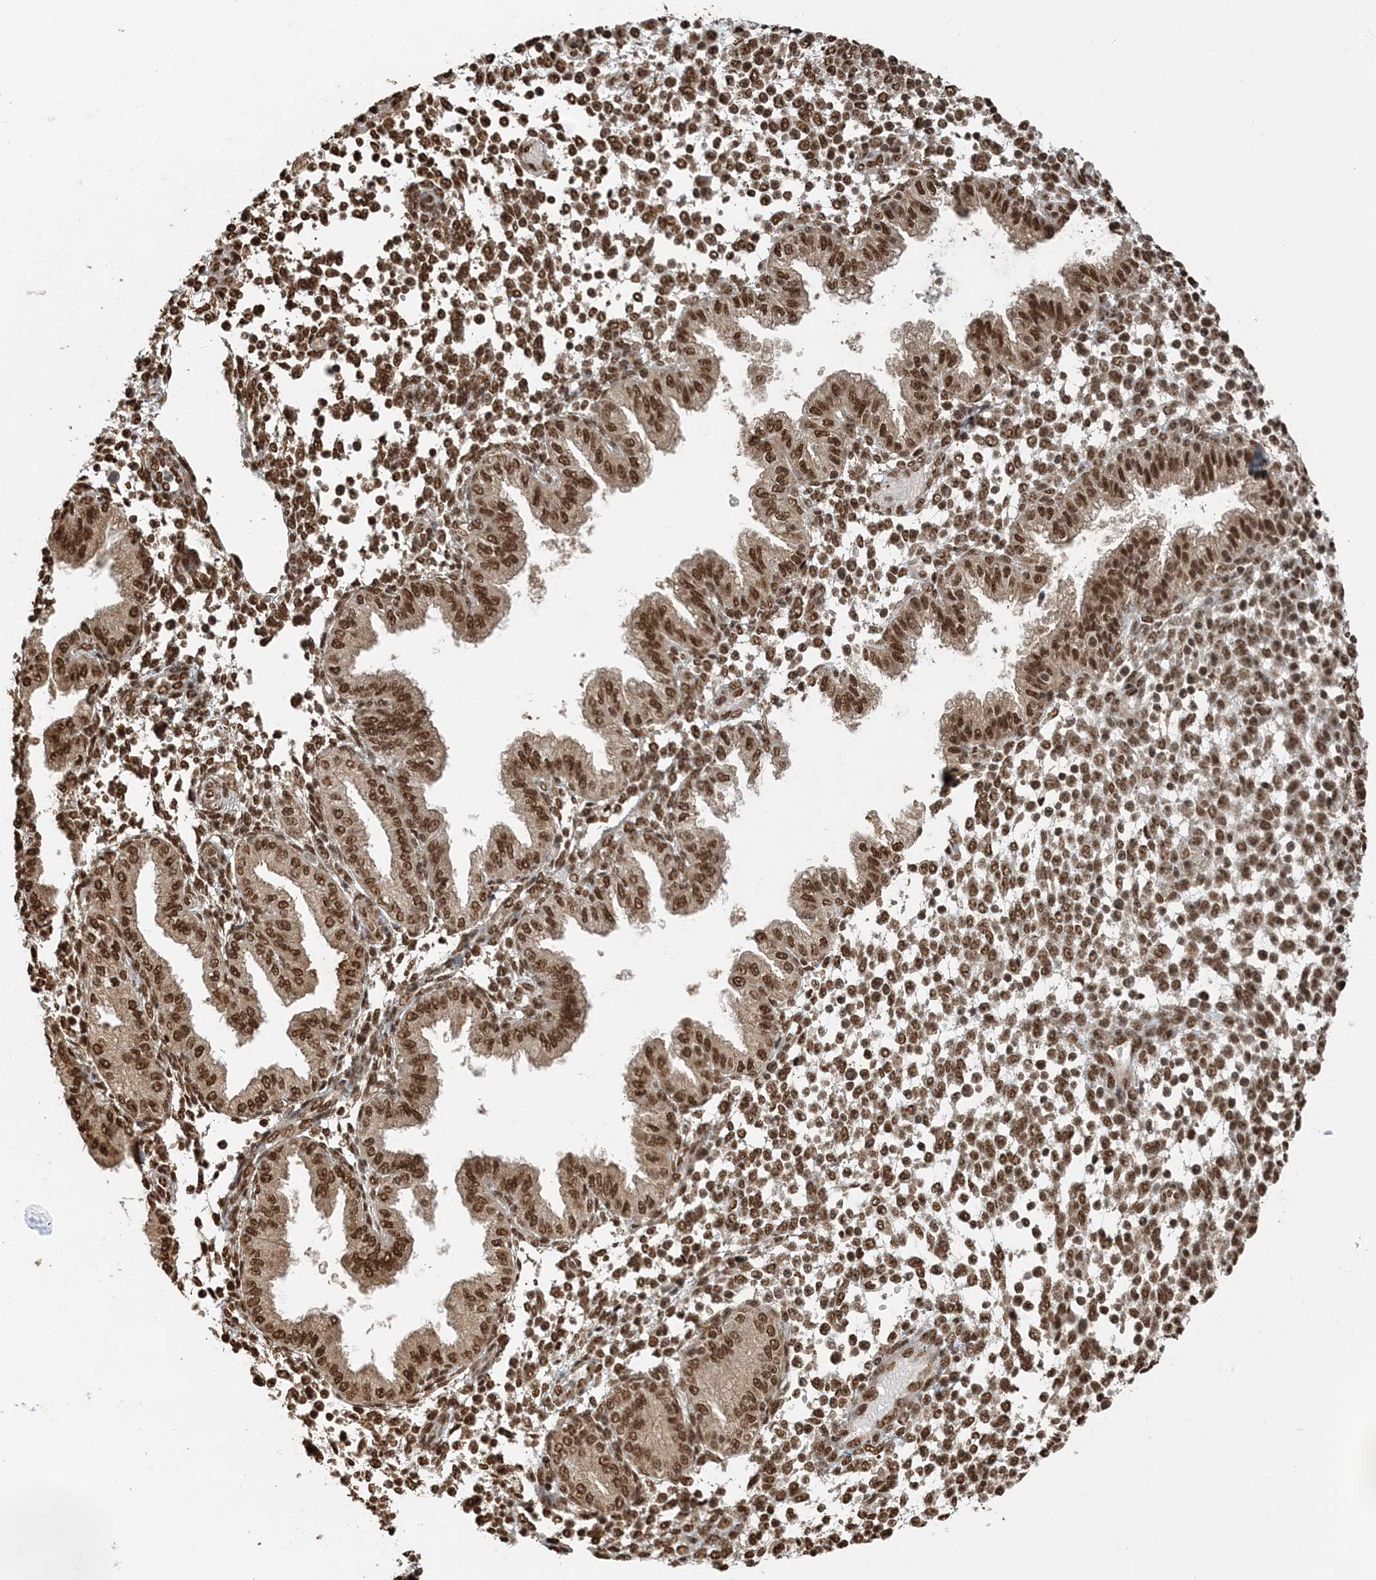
{"staining": {"intensity": "moderate", "quantity": ">75%", "location": "nuclear"}, "tissue": "endometrium", "cell_type": "Cells in endometrial stroma", "image_type": "normal", "snomed": [{"axis": "morphology", "description": "Normal tissue, NOS"}, {"axis": "topography", "description": "Endometrium"}], "caption": "High-power microscopy captured an immunohistochemistry histopathology image of unremarkable endometrium, revealing moderate nuclear staining in approximately >75% of cells in endometrial stroma.", "gene": "ARHGAP35", "patient": {"sex": "female", "age": 53}}